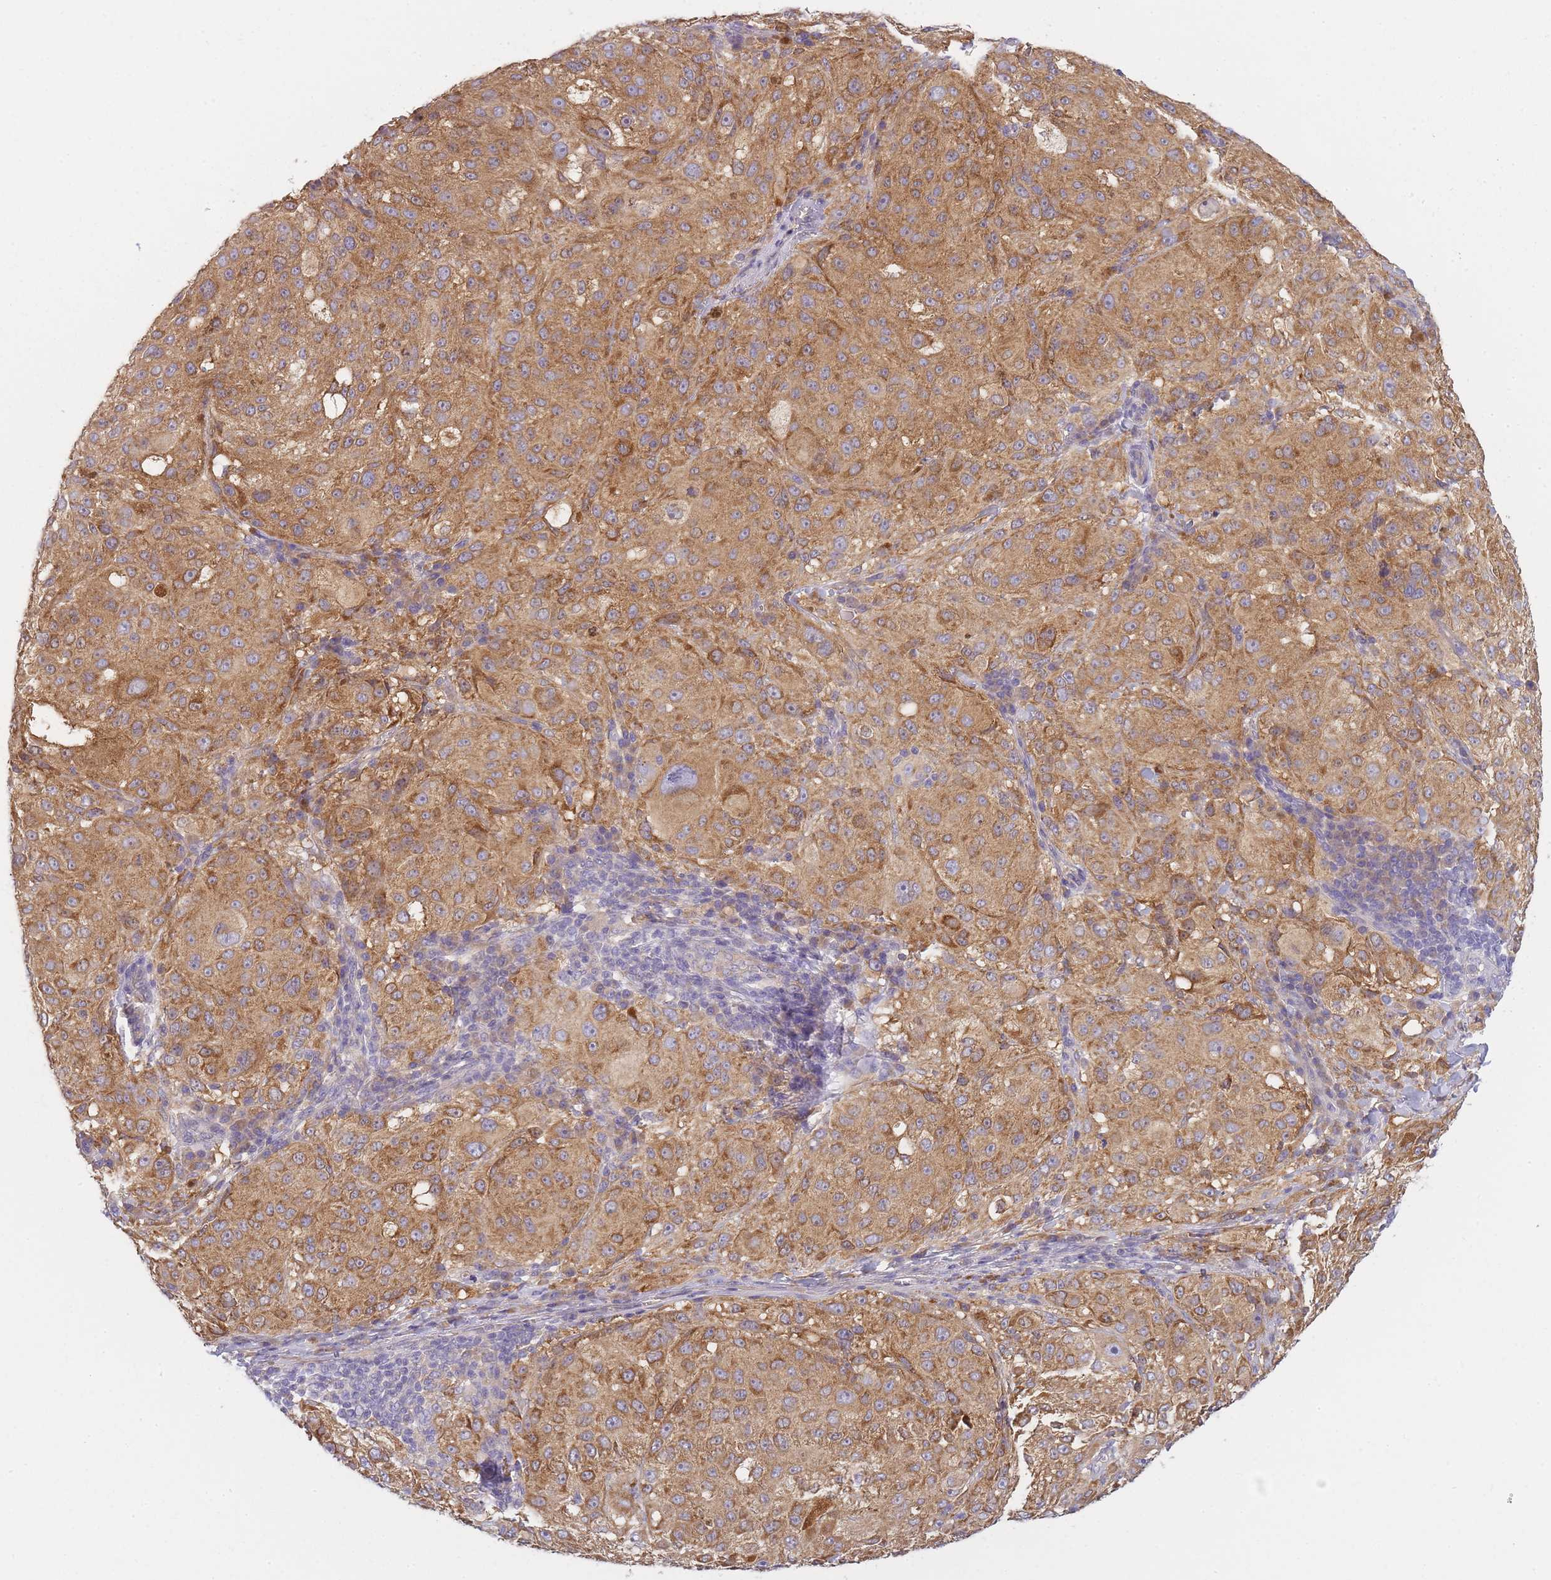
{"staining": {"intensity": "moderate", "quantity": ">75%", "location": "cytoplasmic/membranous"}, "tissue": "melanoma", "cell_type": "Tumor cells", "image_type": "cancer", "snomed": [{"axis": "morphology", "description": "Necrosis, NOS"}, {"axis": "morphology", "description": "Malignant melanoma, NOS"}, {"axis": "topography", "description": "Skin"}], "caption": "Protein staining of melanoma tissue reveals moderate cytoplasmic/membranous expression in about >75% of tumor cells. The staining is performed using DAB (3,3'-diaminobenzidine) brown chromogen to label protein expression. The nuclei are counter-stained blue using hematoxylin.", "gene": "AP3M2", "patient": {"sex": "female", "age": 87}}